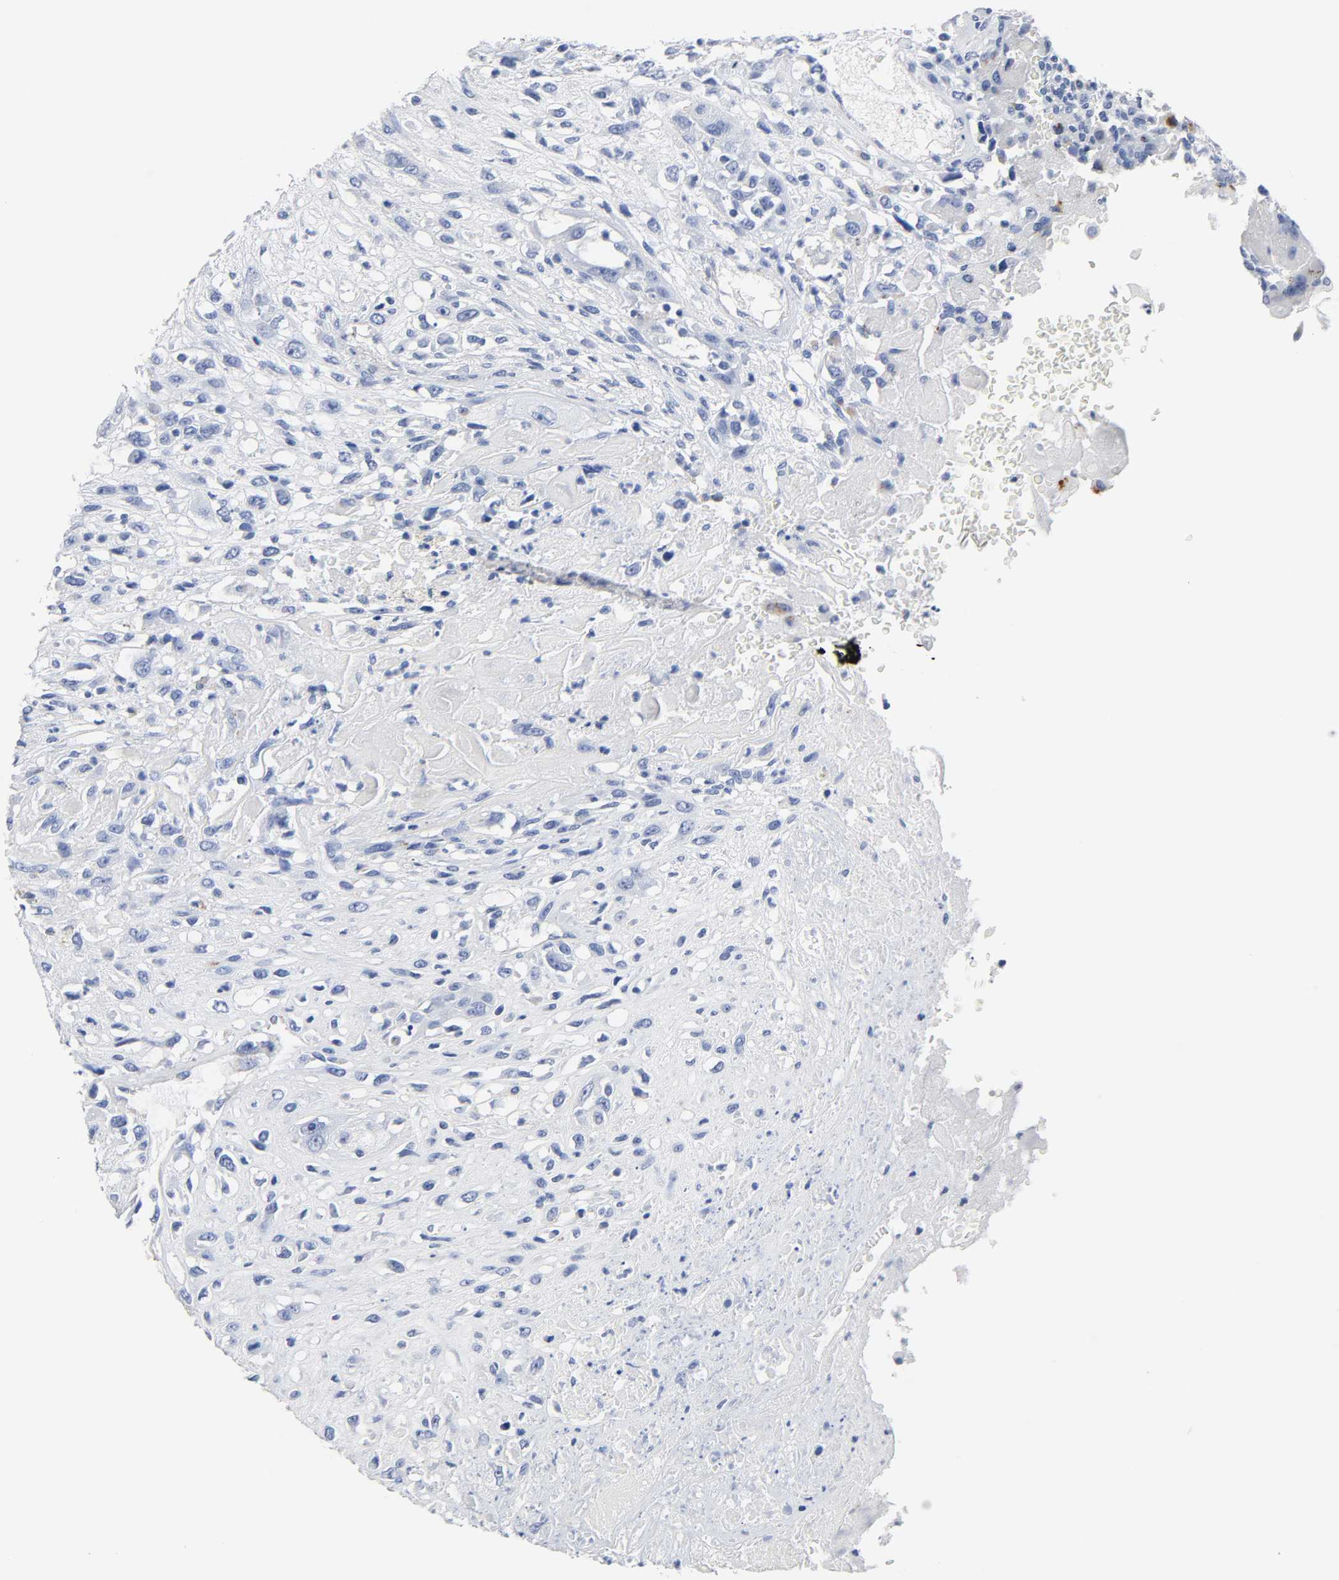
{"staining": {"intensity": "negative", "quantity": "none", "location": "none"}, "tissue": "head and neck cancer", "cell_type": "Tumor cells", "image_type": "cancer", "snomed": [{"axis": "morphology", "description": "Necrosis, NOS"}, {"axis": "morphology", "description": "Neoplasm, malignant, NOS"}, {"axis": "topography", "description": "Salivary gland"}, {"axis": "topography", "description": "Head-Neck"}], "caption": "There is no significant staining in tumor cells of head and neck cancer (malignant neoplasm).", "gene": "PLP1", "patient": {"sex": "male", "age": 43}}